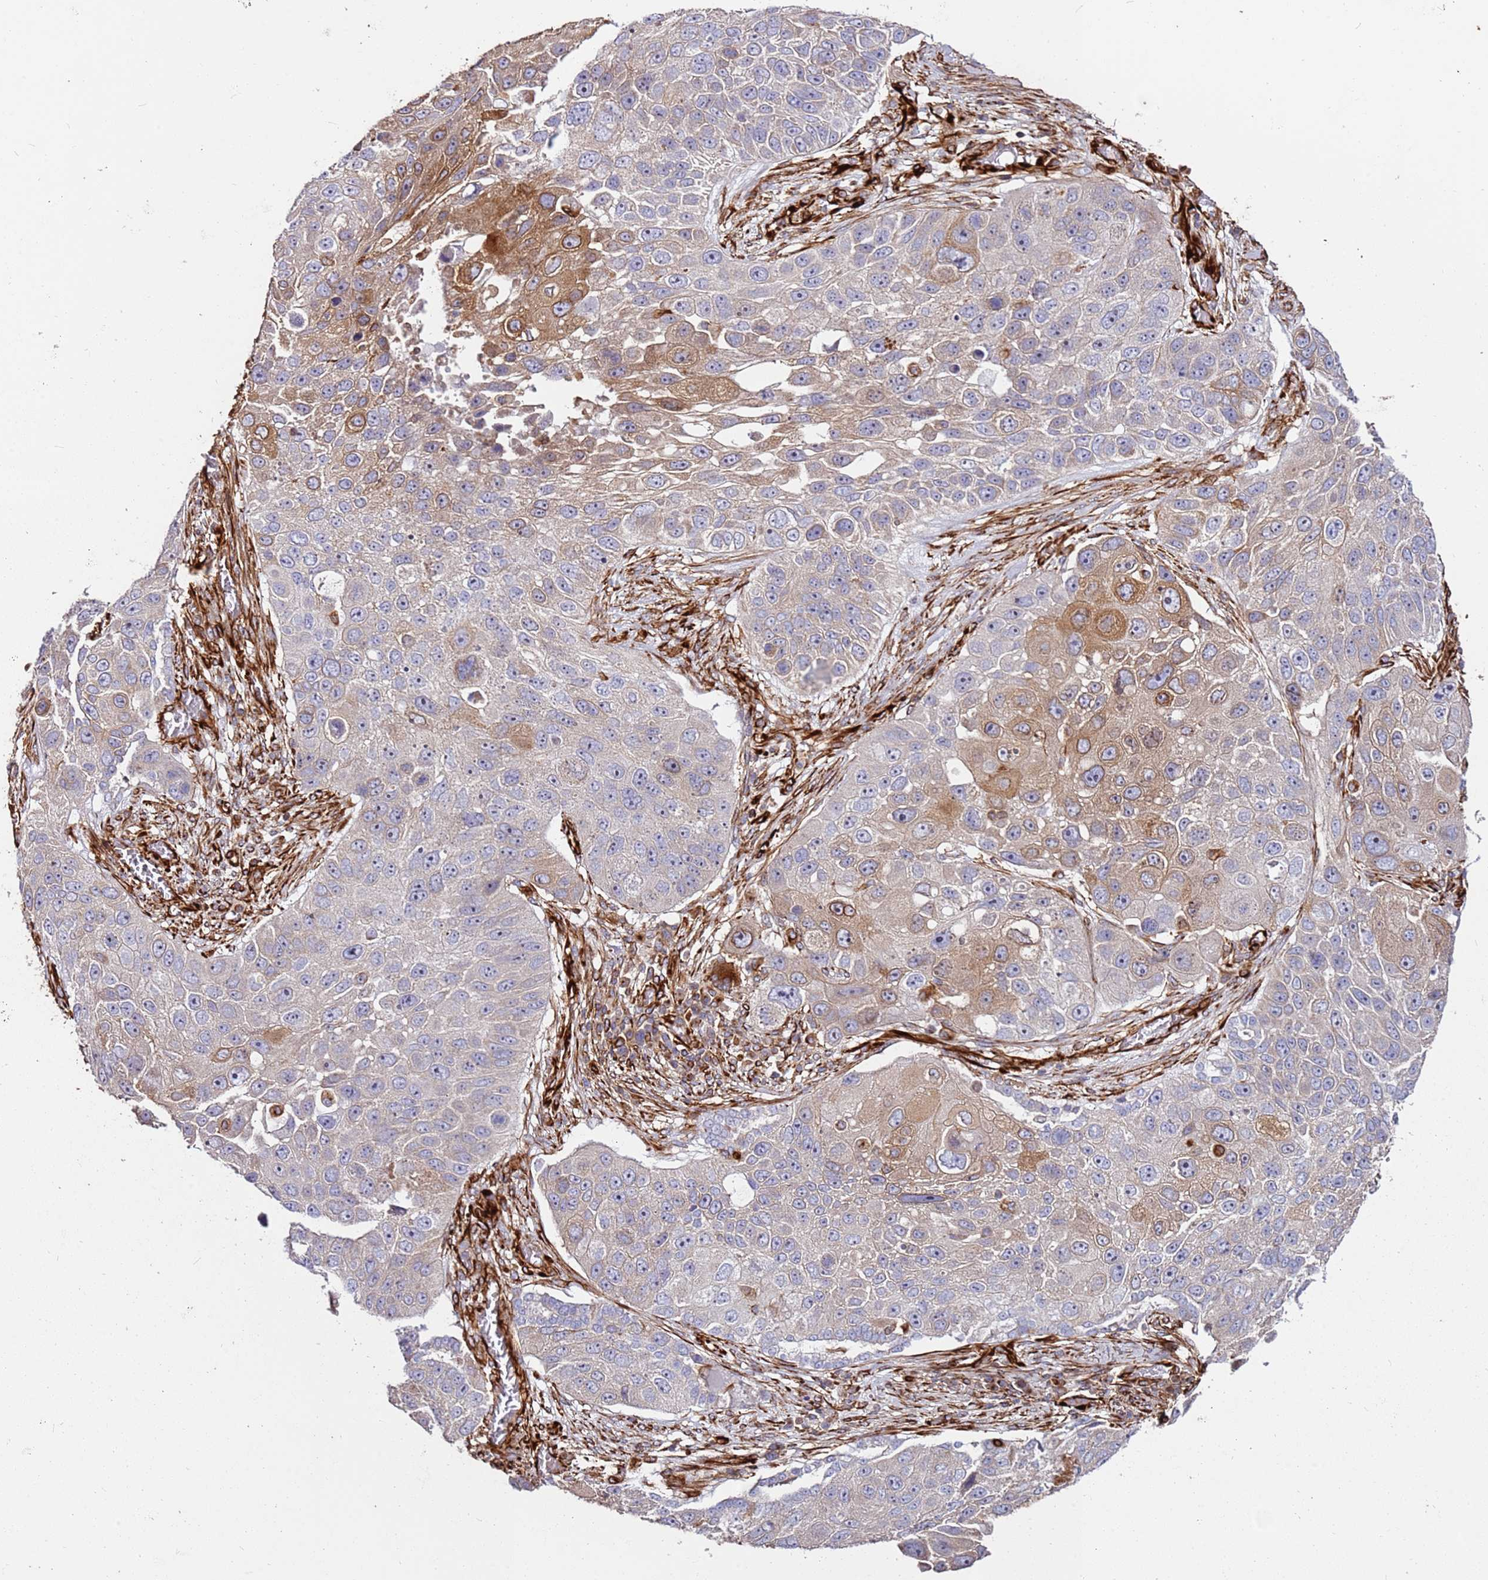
{"staining": {"intensity": "moderate", "quantity": "<25%", "location": "cytoplasmic/membranous"}, "tissue": "lung cancer", "cell_type": "Tumor cells", "image_type": "cancer", "snomed": [{"axis": "morphology", "description": "Squamous cell carcinoma, NOS"}, {"axis": "topography", "description": "Lung"}], "caption": "Immunohistochemistry of human lung cancer (squamous cell carcinoma) exhibits low levels of moderate cytoplasmic/membranous expression in approximately <25% of tumor cells.", "gene": "MRGPRE", "patient": {"sex": "male", "age": 61}}